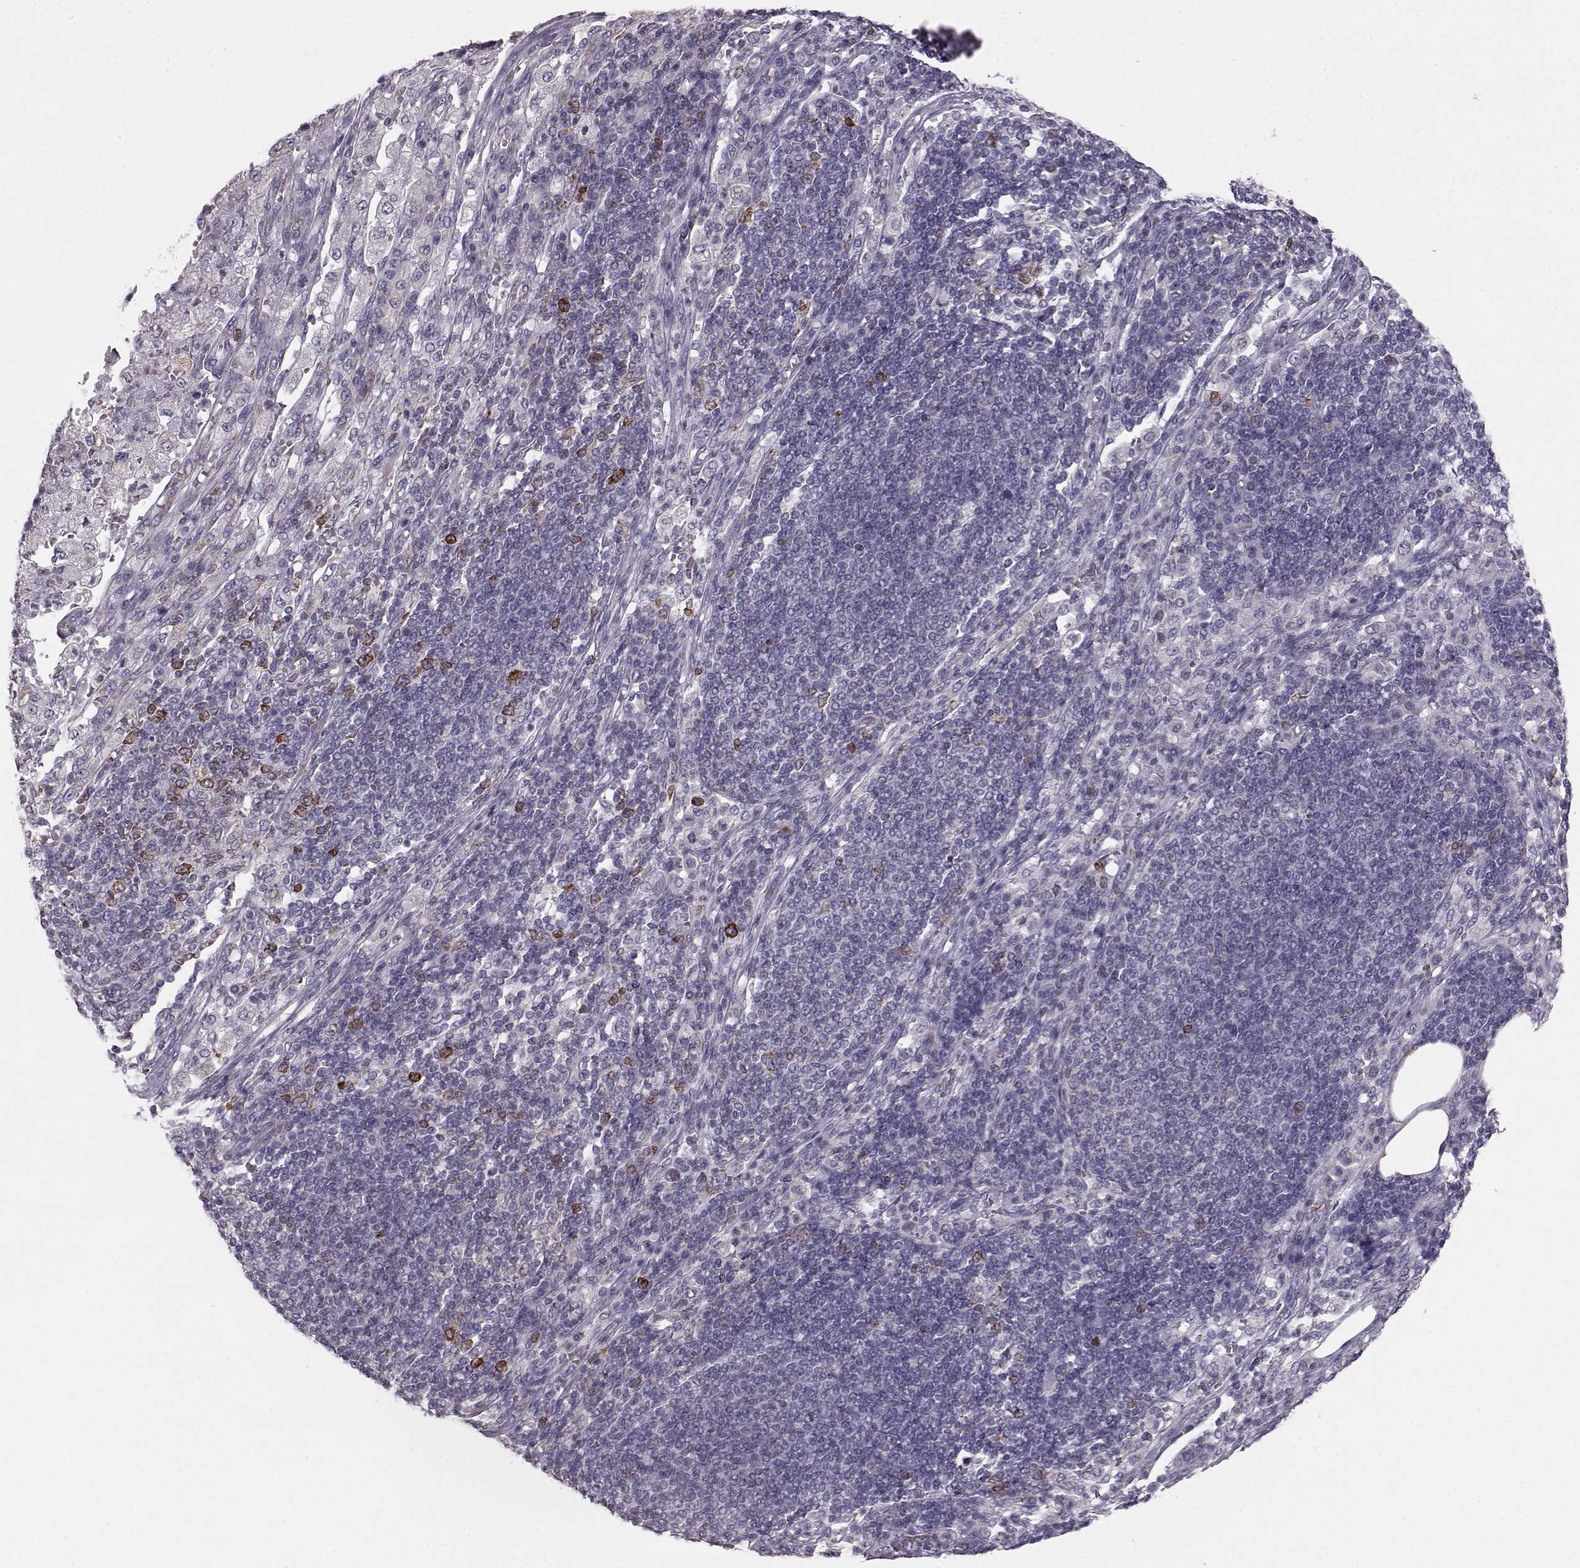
{"staining": {"intensity": "strong", "quantity": "<25%", "location": "cytoplasmic/membranous"}, "tissue": "pancreatic cancer", "cell_type": "Tumor cells", "image_type": "cancer", "snomed": [{"axis": "morphology", "description": "Adenocarcinoma, NOS"}, {"axis": "topography", "description": "Pancreas"}], "caption": "Pancreatic cancer (adenocarcinoma) tissue reveals strong cytoplasmic/membranous positivity in about <25% of tumor cells, visualized by immunohistochemistry. (IHC, brightfield microscopy, high magnification).", "gene": "ELOVL5", "patient": {"sex": "female", "age": 61}}